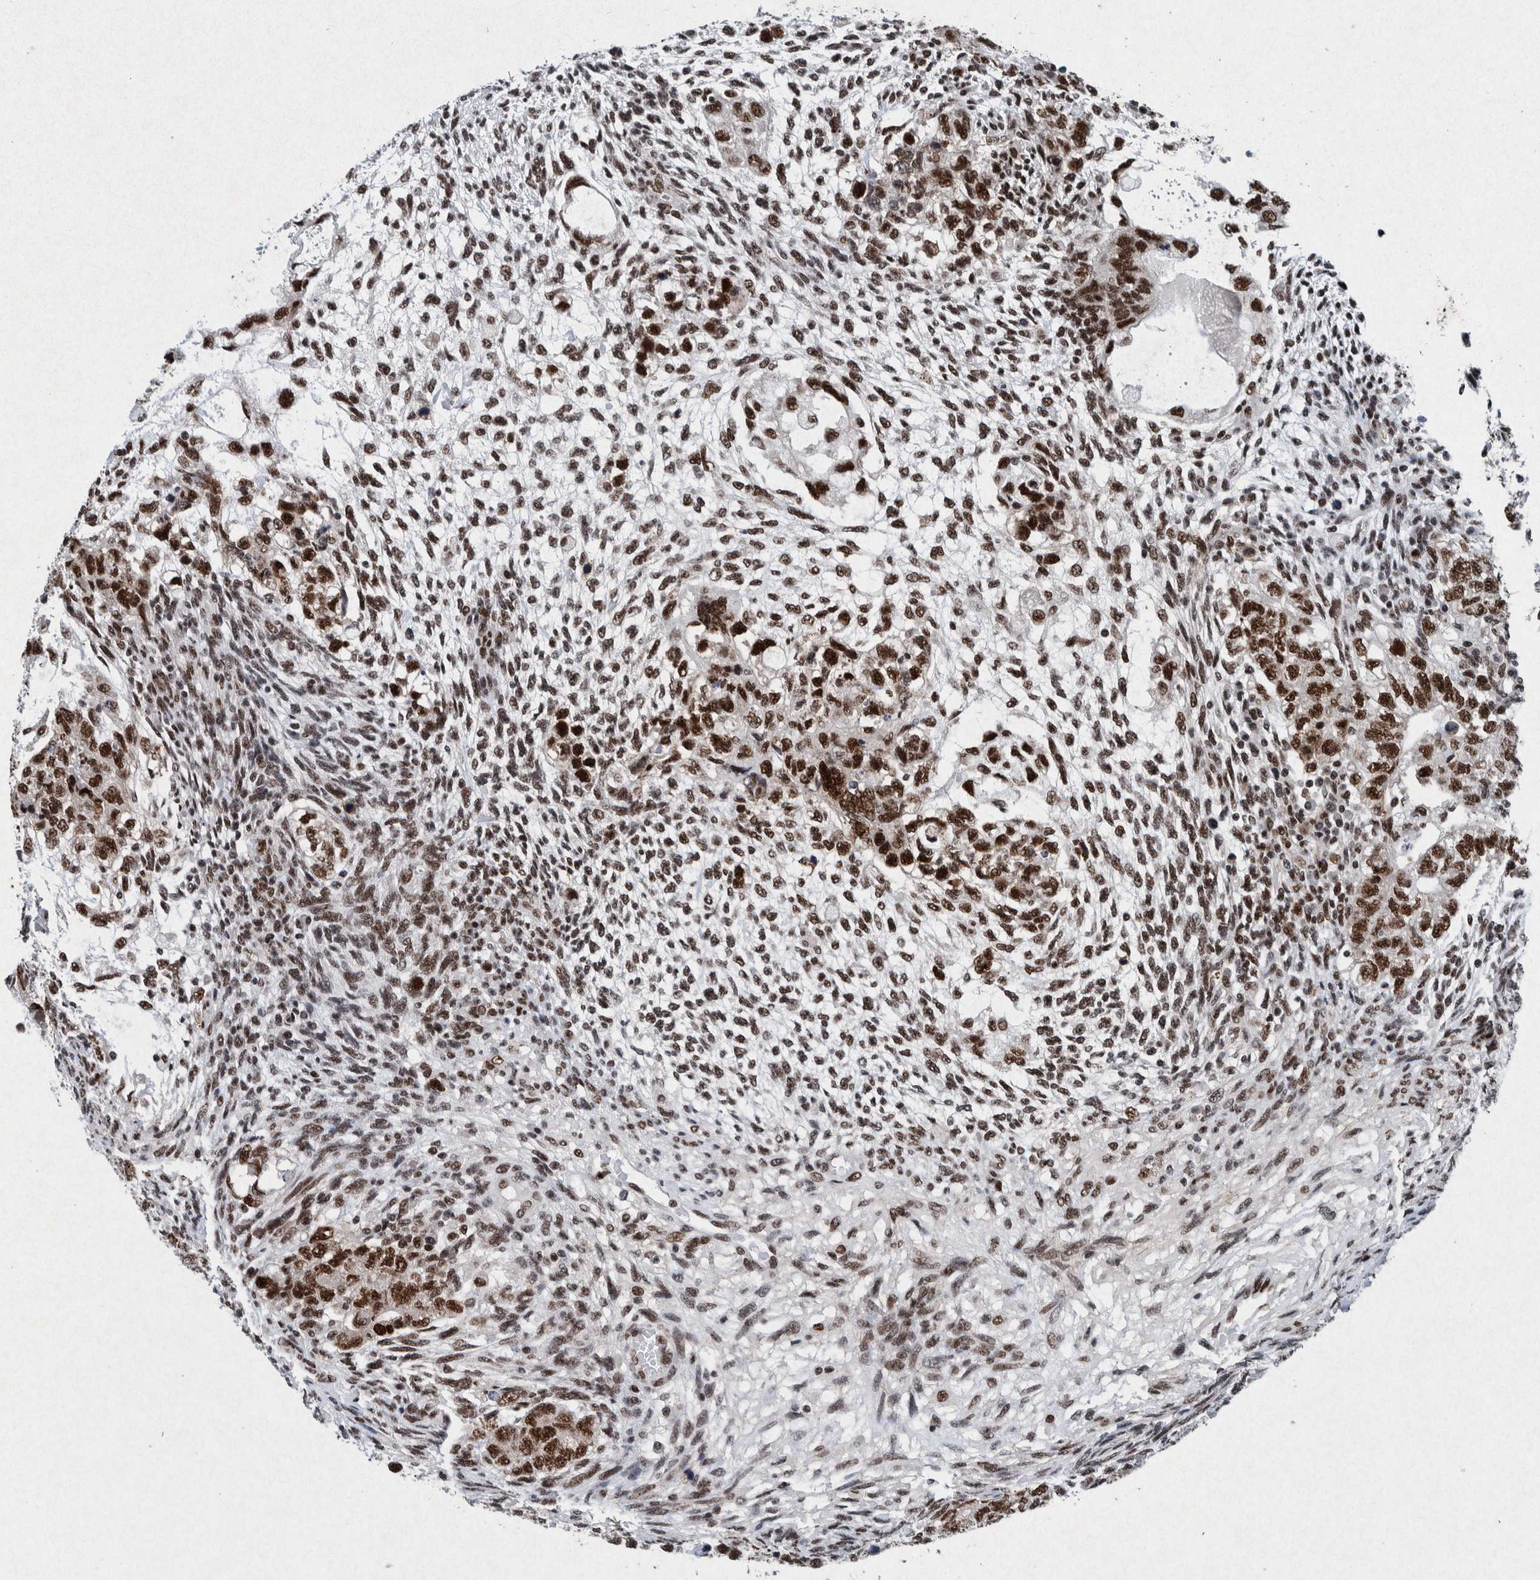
{"staining": {"intensity": "strong", "quantity": ">75%", "location": "nuclear"}, "tissue": "testis cancer", "cell_type": "Tumor cells", "image_type": "cancer", "snomed": [{"axis": "morphology", "description": "Normal tissue, NOS"}, {"axis": "morphology", "description": "Carcinoma, Embryonal, NOS"}, {"axis": "topography", "description": "Testis"}], "caption": "An image of human testis cancer (embryonal carcinoma) stained for a protein shows strong nuclear brown staining in tumor cells.", "gene": "TAF10", "patient": {"sex": "male", "age": 36}}